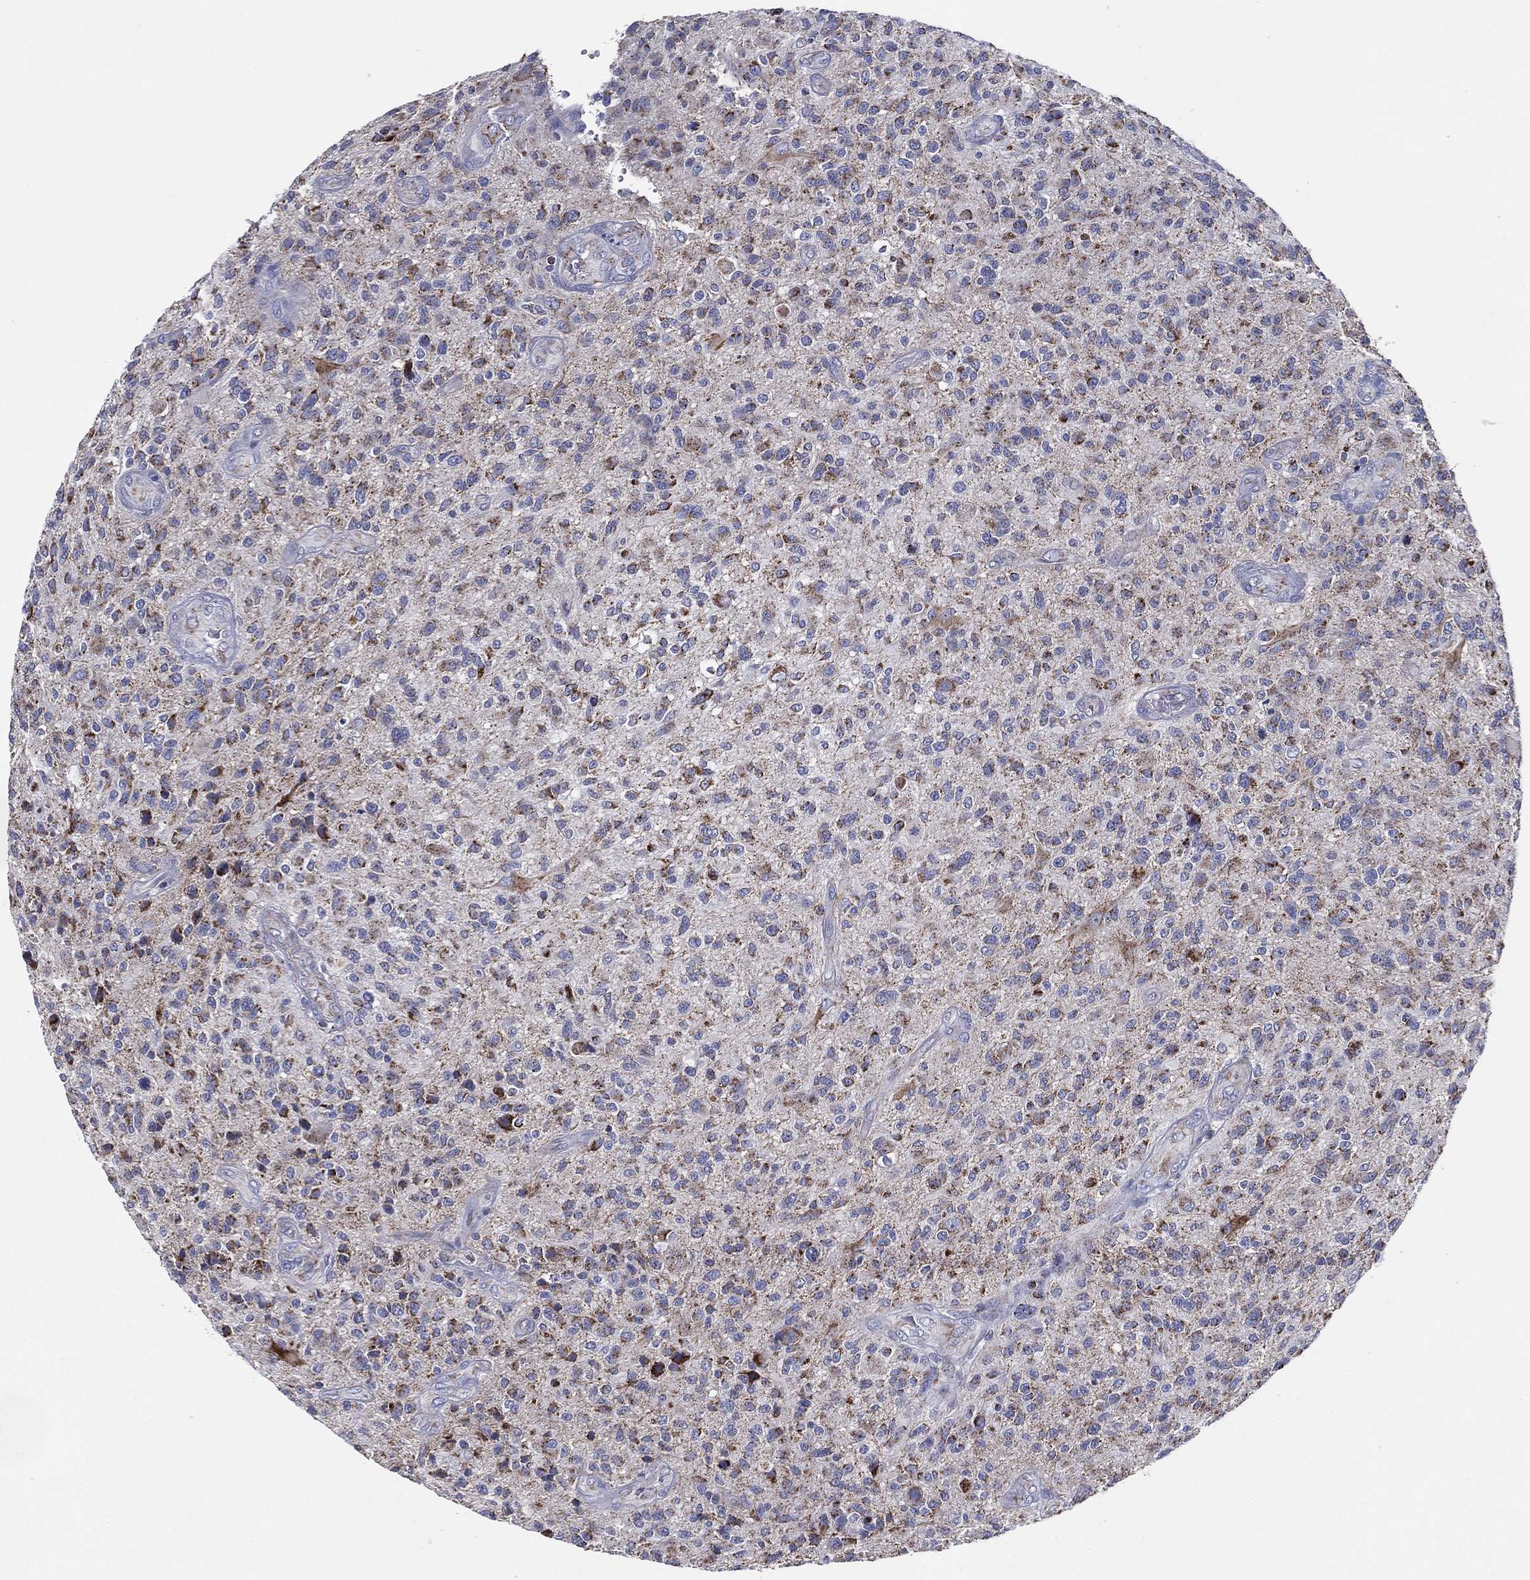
{"staining": {"intensity": "moderate", "quantity": "25%-75%", "location": "cytoplasmic/membranous"}, "tissue": "glioma", "cell_type": "Tumor cells", "image_type": "cancer", "snomed": [{"axis": "morphology", "description": "Glioma, malignant, High grade"}, {"axis": "topography", "description": "Brain"}], "caption": "Malignant glioma (high-grade) was stained to show a protein in brown. There is medium levels of moderate cytoplasmic/membranous positivity in about 25%-75% of tumor cells. The protein is stained brown, and the nuclei are stained in blue (DAB IHC with brightfield microscopy, high magnification).", "gene": "SFXN1", "patient": {"sex": "male", "age": 47}}